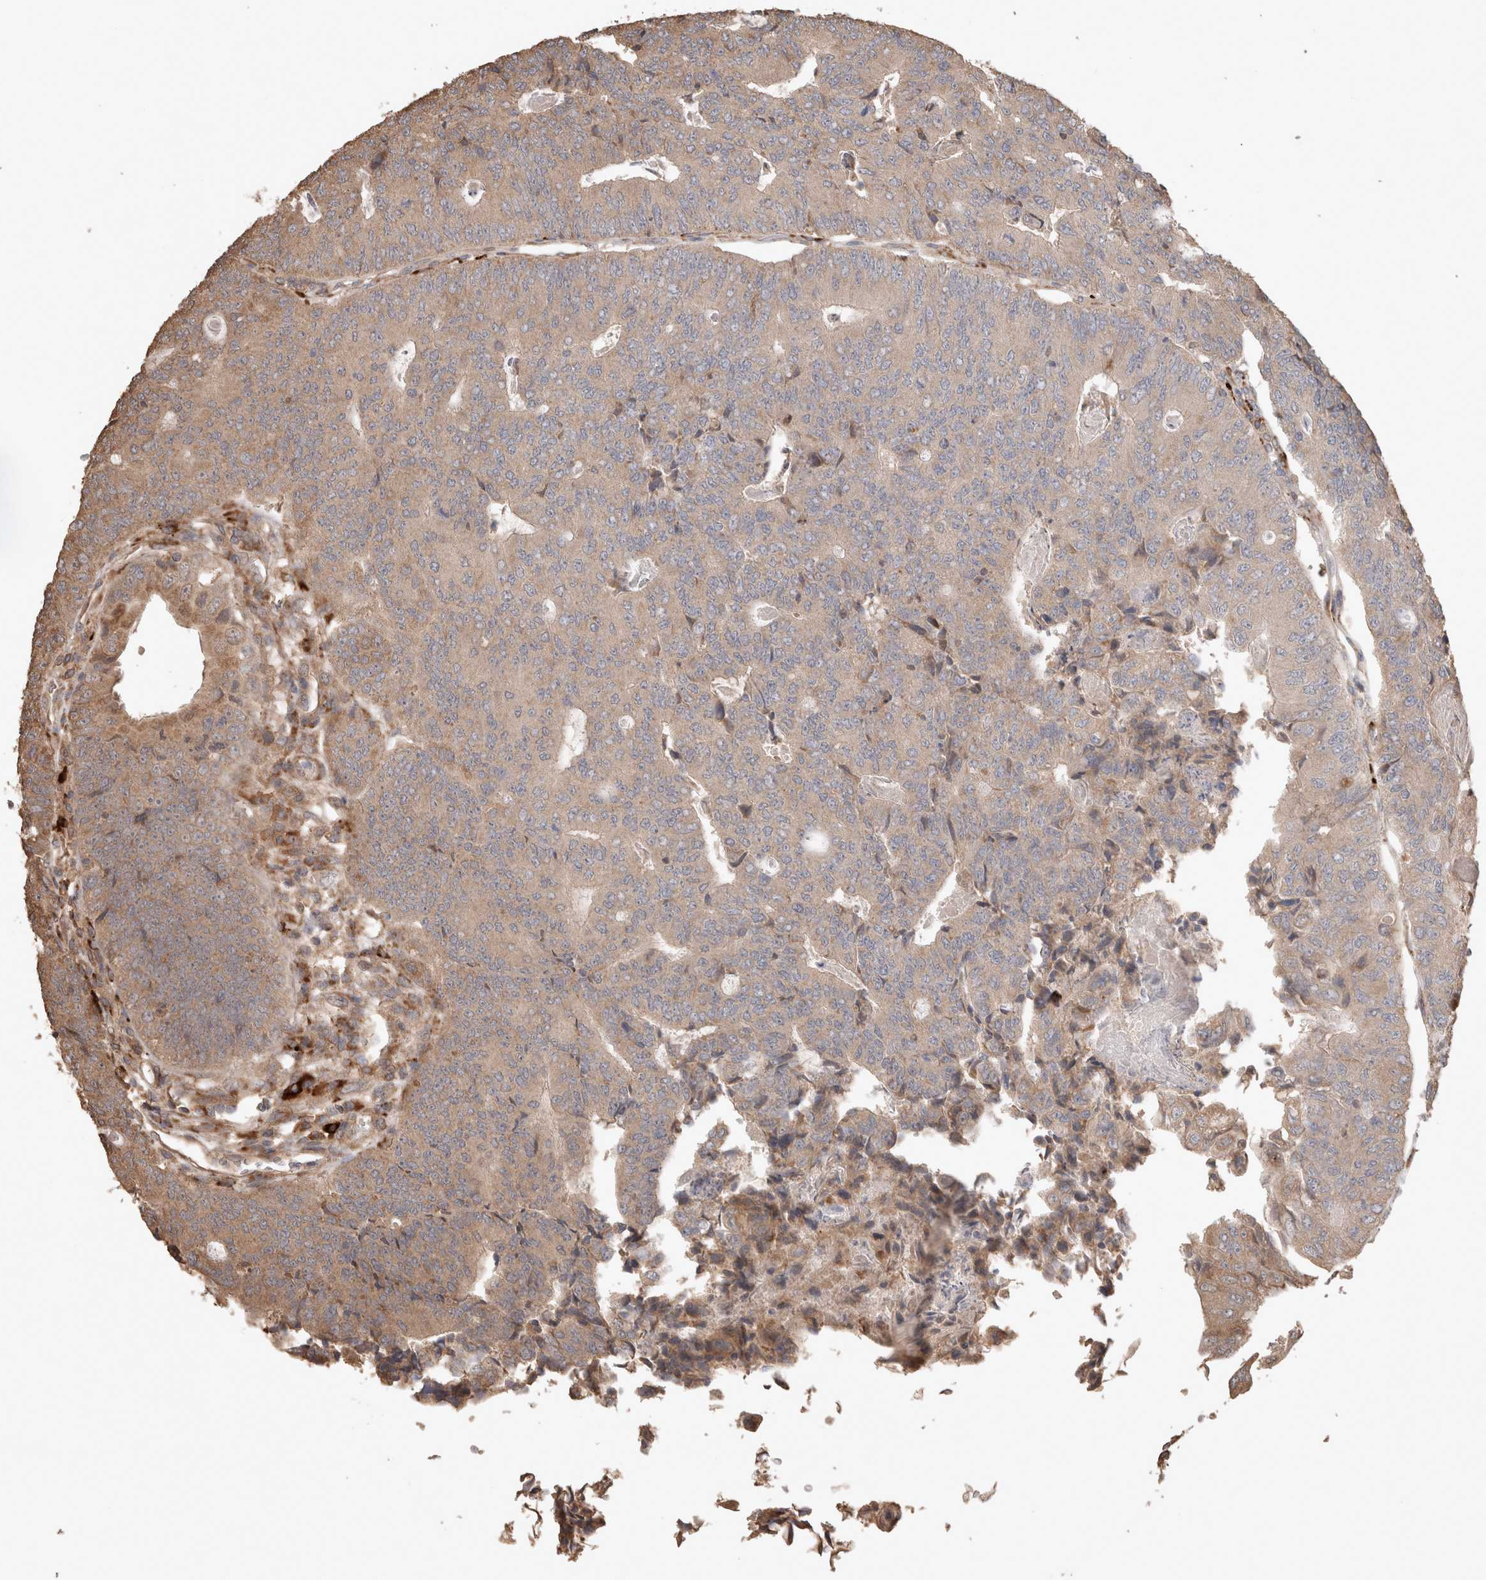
{"staining": {"intensity": "weak", "quantity": ">75%", "location": "cytoplasmic/membranous"}, "tissue": "colorectal cancer", "cell_type": "Tumor cells", "image_type": "cancer", "snomed": [{"axis": "morphology", "description": "Adenocarcinoma, NOS"}, {"axis": "topography", "description": "Colon"}], "caption": "Brown immunohistochemical staining in colorectal cancer shows weak cytoplasmic/membranous positivity in approximately >75% of tumor cells.", "gene": "HROB", "patient": {"sex": "female", "age": 67}}